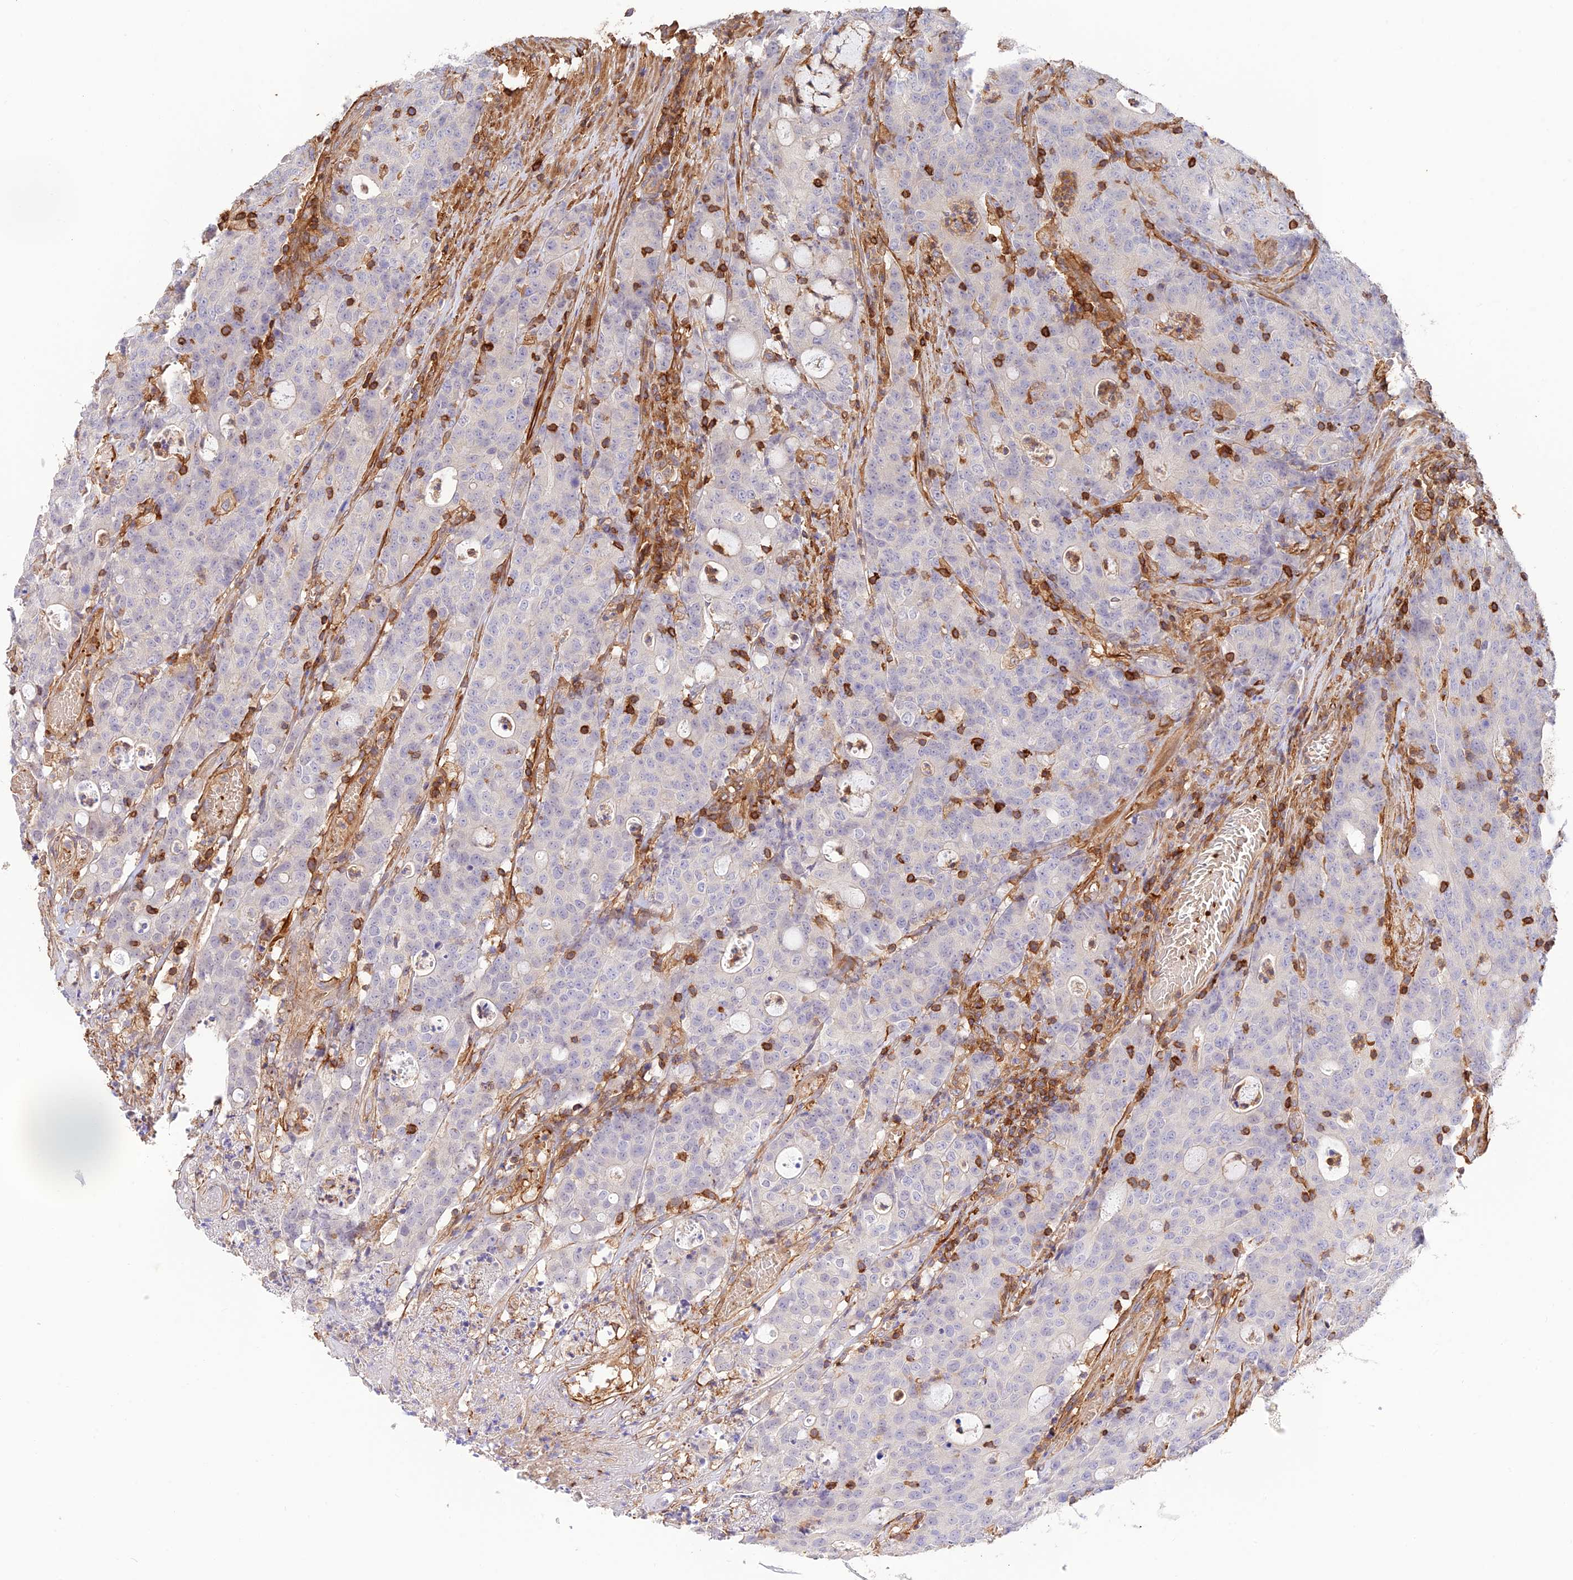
{"staining": {"intensity": "negative", "quantity": "none", "location": "none"}, "tissue": "colorectal cancer", "cell_type": "Tumor cells", "image_type": "cancer", "snomed": [{"axis": "morphology", "description": "Adenocarcinoma, NOS"}, {"axis": "topography", "description": "Colon"}], "caption": "The immunohistochemistry (IHC) photomicrograph has no significant positivity in tumor cells of adenocarcinoma (colorectal) tissue.", "gene": "DENND1C", "patient": {"sex": "male", "age": 83}}